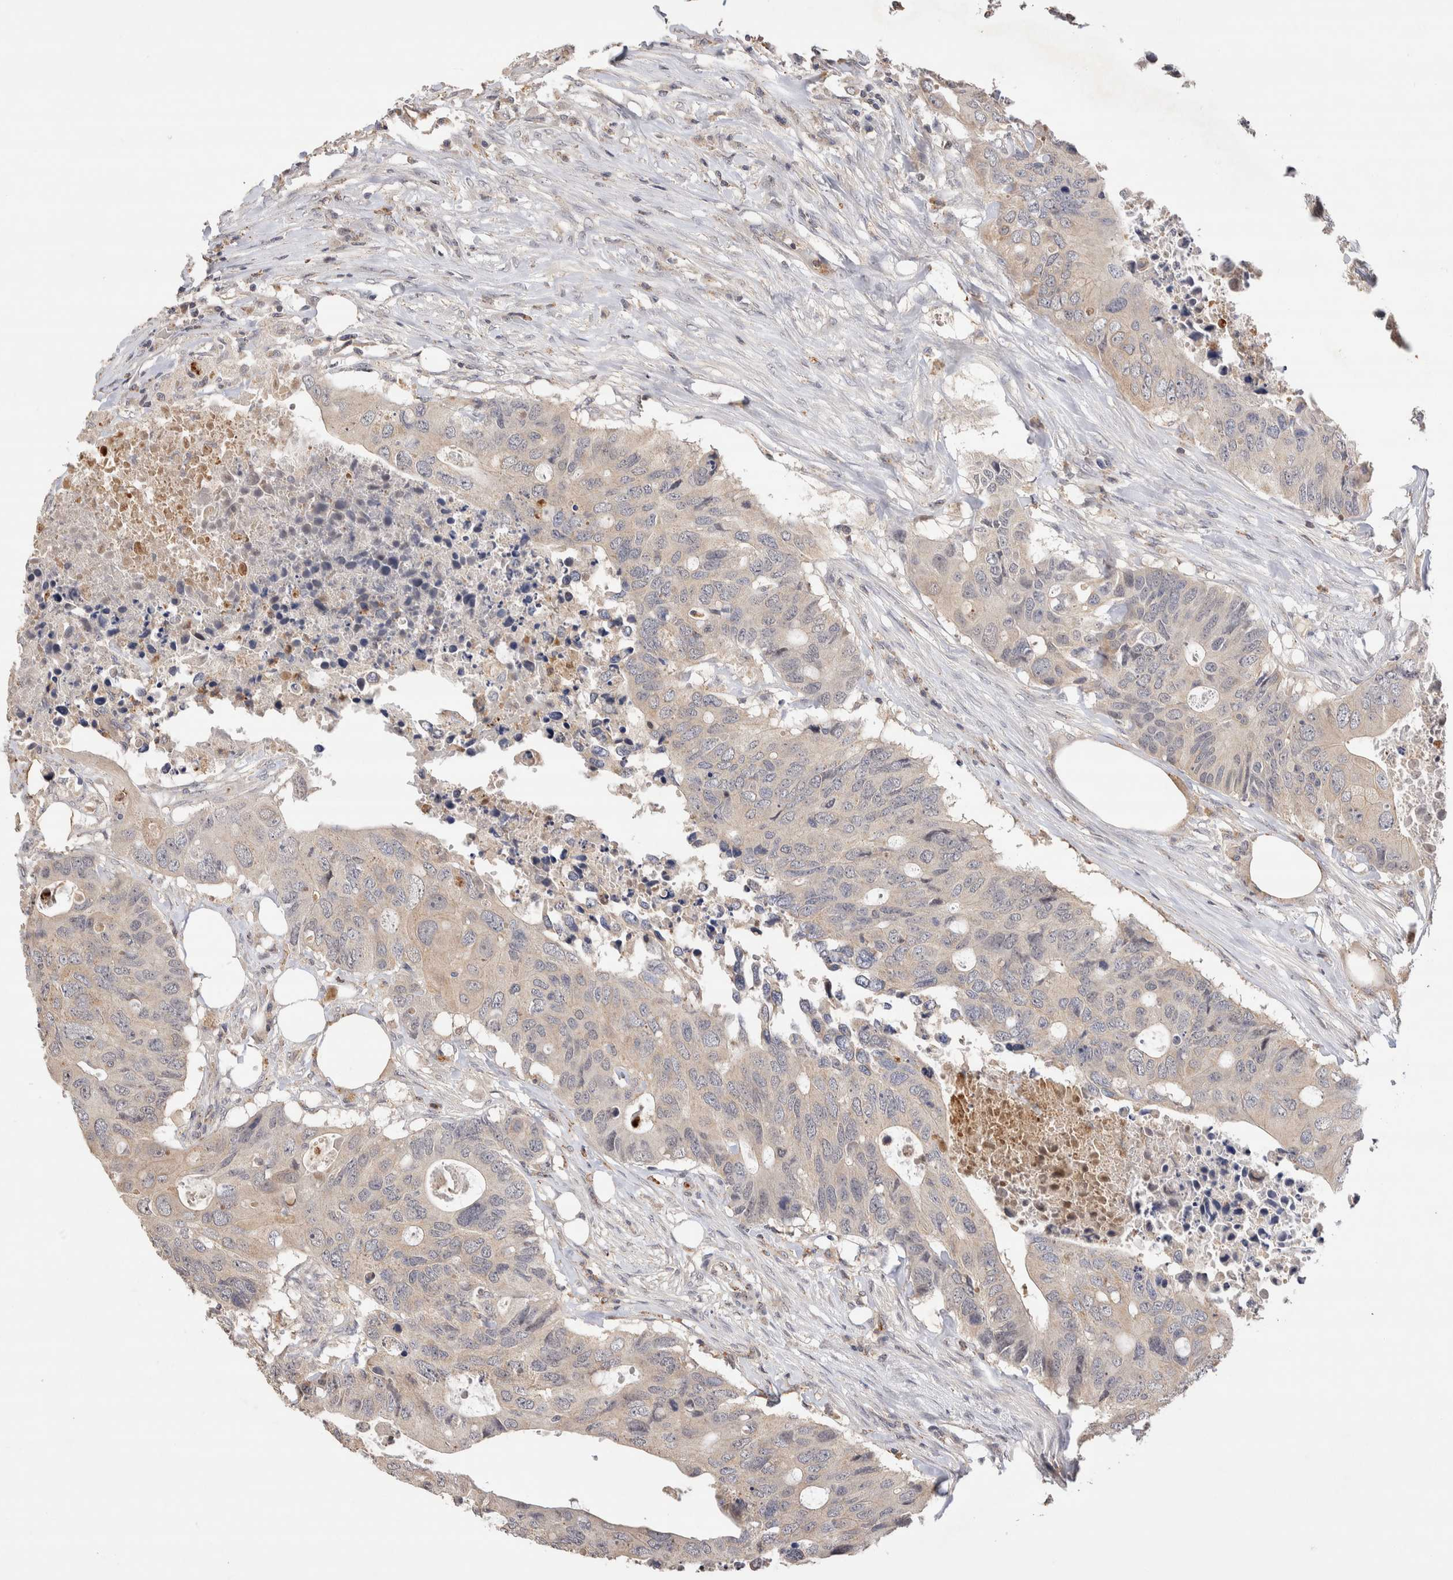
{"staining": {"intensity": "weak", "quantity": "<25%", "location": "cytoplasmic/membranous"}, "tissue": "colorectal cancer", "cell_type": "Tumor cells", "image_type": "cancer", "snomed": [{"axis": "morphology", "description": "Adenocarcinoma, NOS"}, {"axis": "topography", "description": "Colon"}], "caption": "The micrograph demonstrates no significant staining in tumor cells of colorectal cancer (adenocarcinoma).", "gene": "NSMAF", "patient": {"sex": "male", "age": 71}}